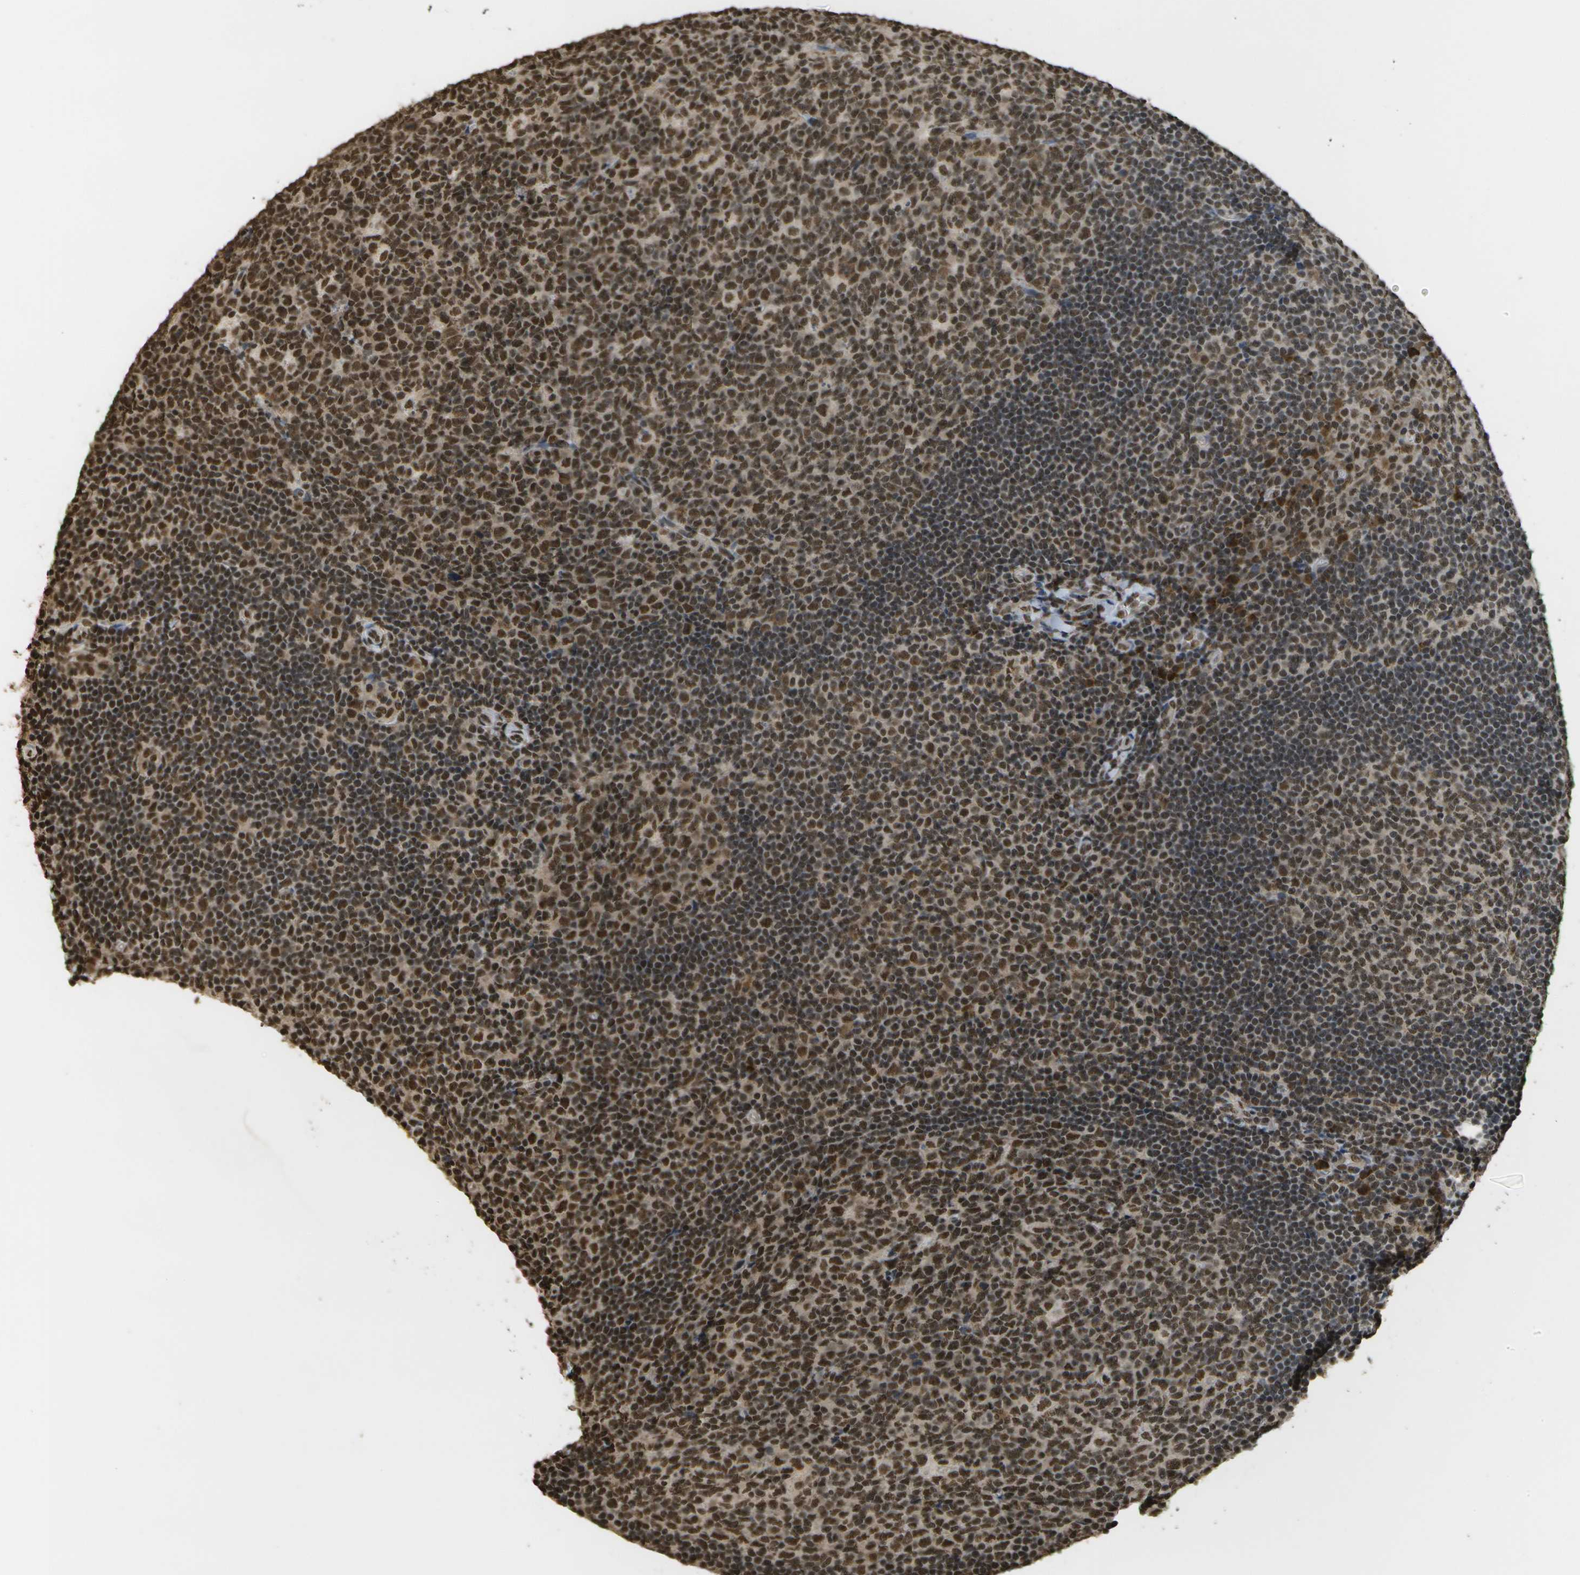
{"staining": {"intensity": "strong", "quantity": ">75%", "location": "nuclear"}, "tissue": "tonsil", "cell_type": "Germinal center cells", "image_type": "normal", "snomed": [{"axis": "morphology", "description": "Normal tissue, NOS"}, {"axis": "topography", "description": "Tonsil"}], "caption": "Protein expression by immunohistochemistry displays strong nuclear positivity in about >75% of germinal center cells in benign tonsil.", "gene": "SPEN", "patient": {"sex": "male", "age": 17}}